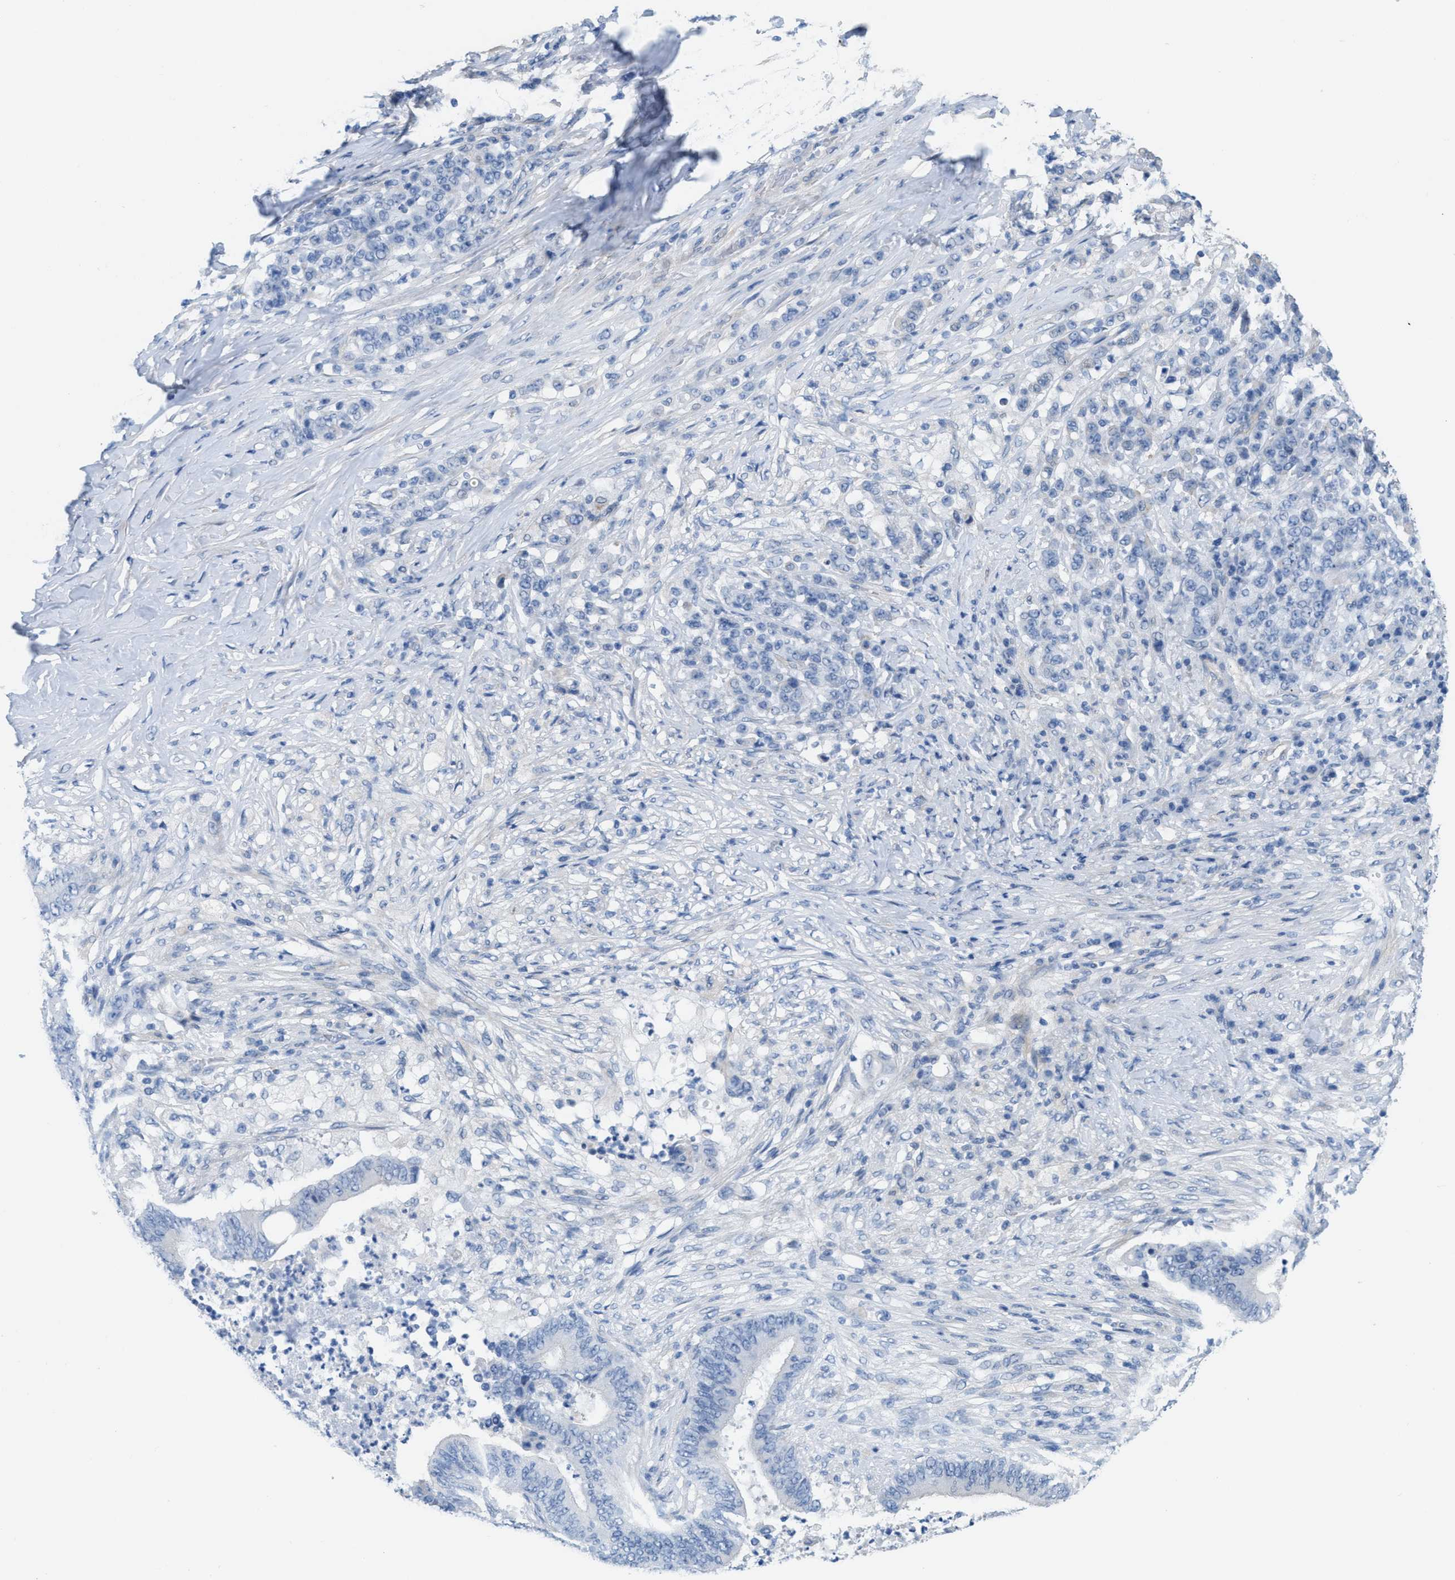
{"staining": {"intensity": "negative", "quantity": "none", "location": "none"}, "tissue": "stomach cancer", "cell_type": "Tumor cells", "image_type": "cancer", "snomed": [{"axis": "morphology", "description": "Adenocarcinoma, NOS"}, {"axis": "topography", "description": "Stomach"}], "caption": "Immunohistochemistry (IHC) image of neoplastic tissue: stomach cancer (adenocarcinoma) stained with DAB (3,3'-diaminobenzidine) exhibits no significant protein expression in tumor cells. (Immunohistochemistry, brightfield microscopy, high magnification).", "gene": "MPP3", "patient": {"sex": "female", "age": 73}}